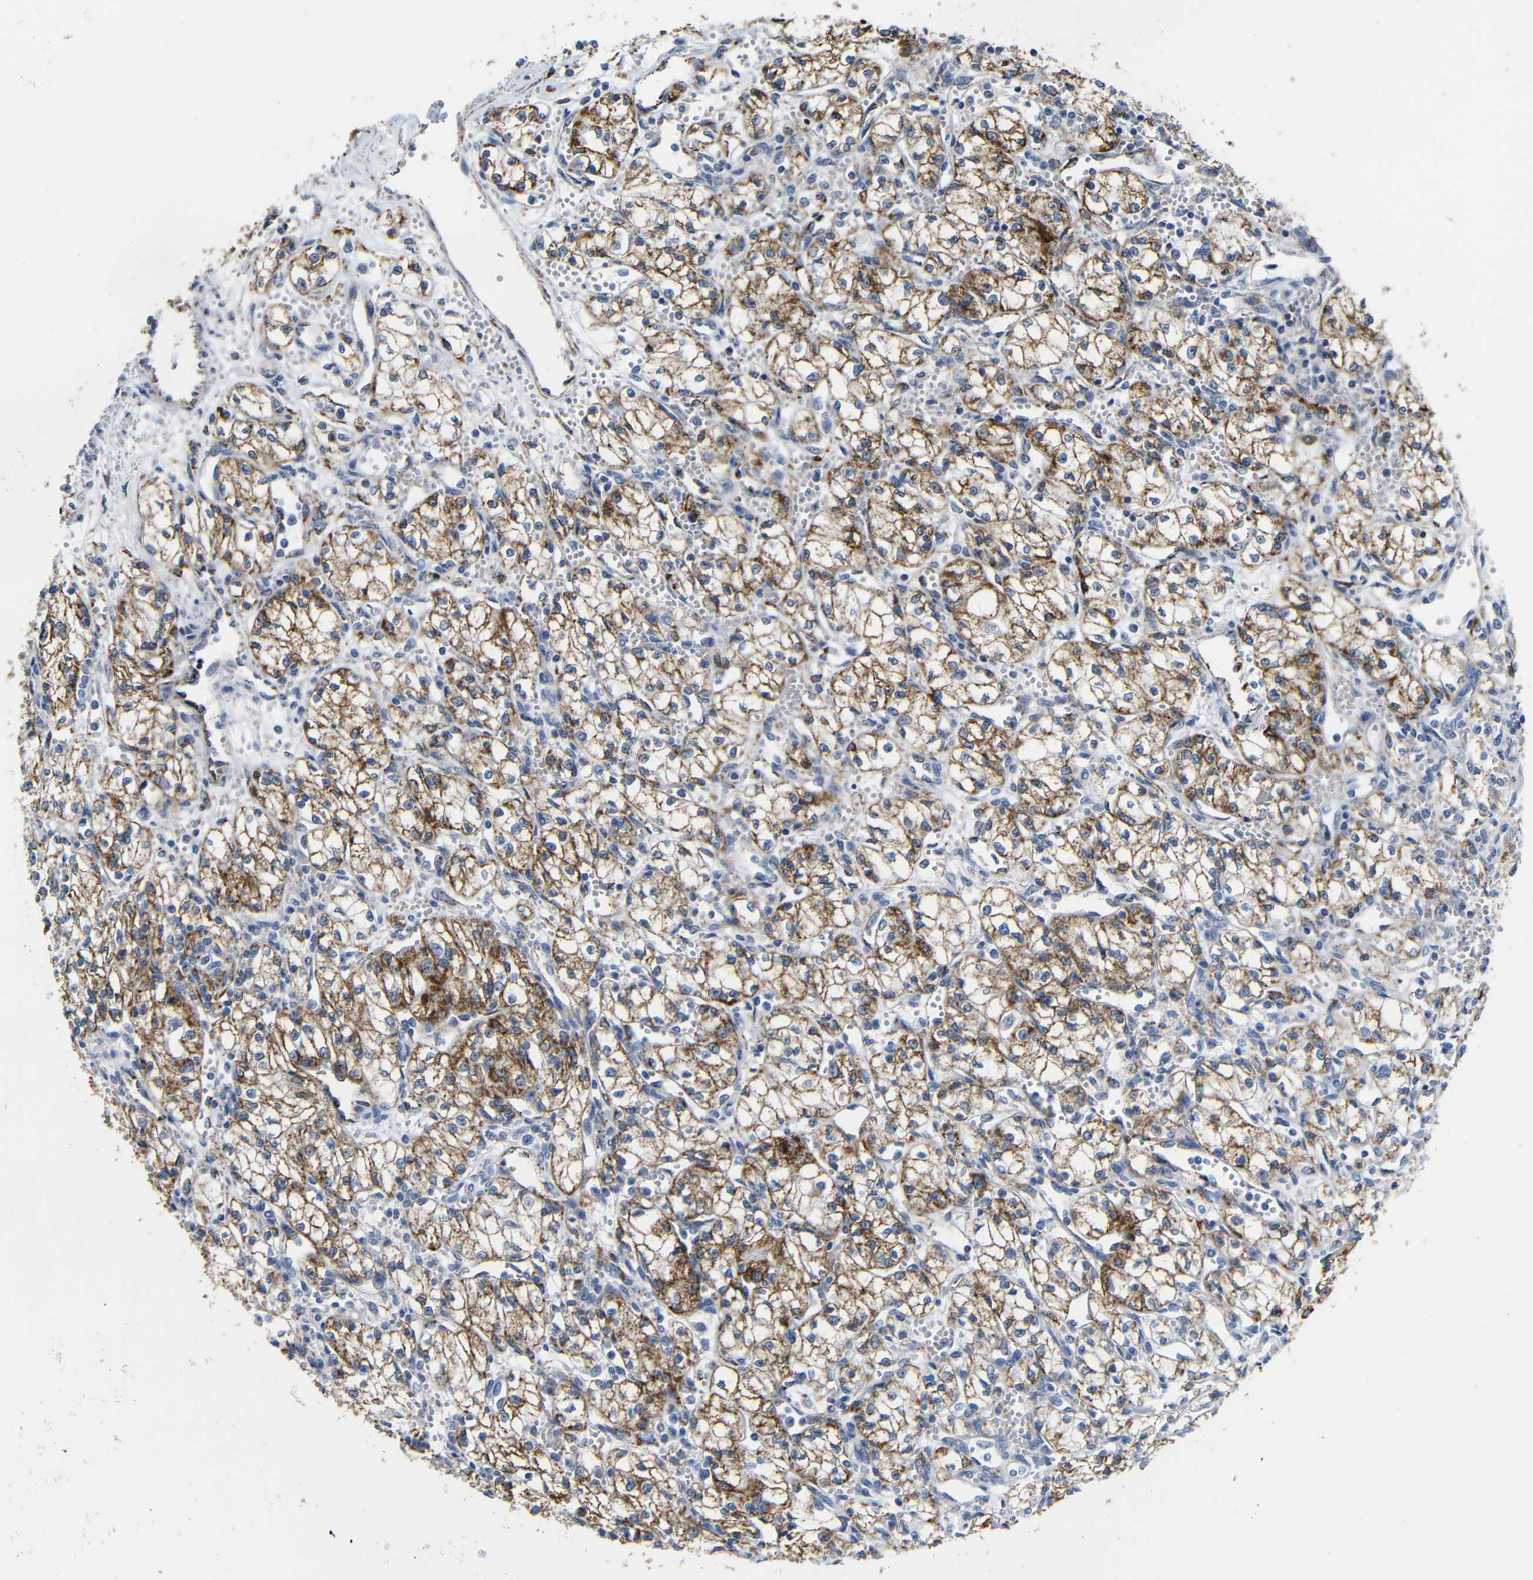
{"staining": {"intensity": "strong", "quantity": "25%-75%", "location": "cytoplasmic/membranous"}, "tissue": "renal cancer", "cell_type": "Tumor cells", "image_type": "cancer", "snomed": [{"axis": "morphology", "description": "Normal tissue, NOS"}, {"axis": "morphology", "description": "Adenocarcinoma, NOS"}, {"axis": "topography", "description": "Kidney"}], "caption": "The immunohistochemical stain shows strong cytoplasmic/membranous expression in tumor cells of renal cancer (adenocarcinoma) tissue.", "gene": "MAOA", "patient": {"sex": "male", "age": 59}}